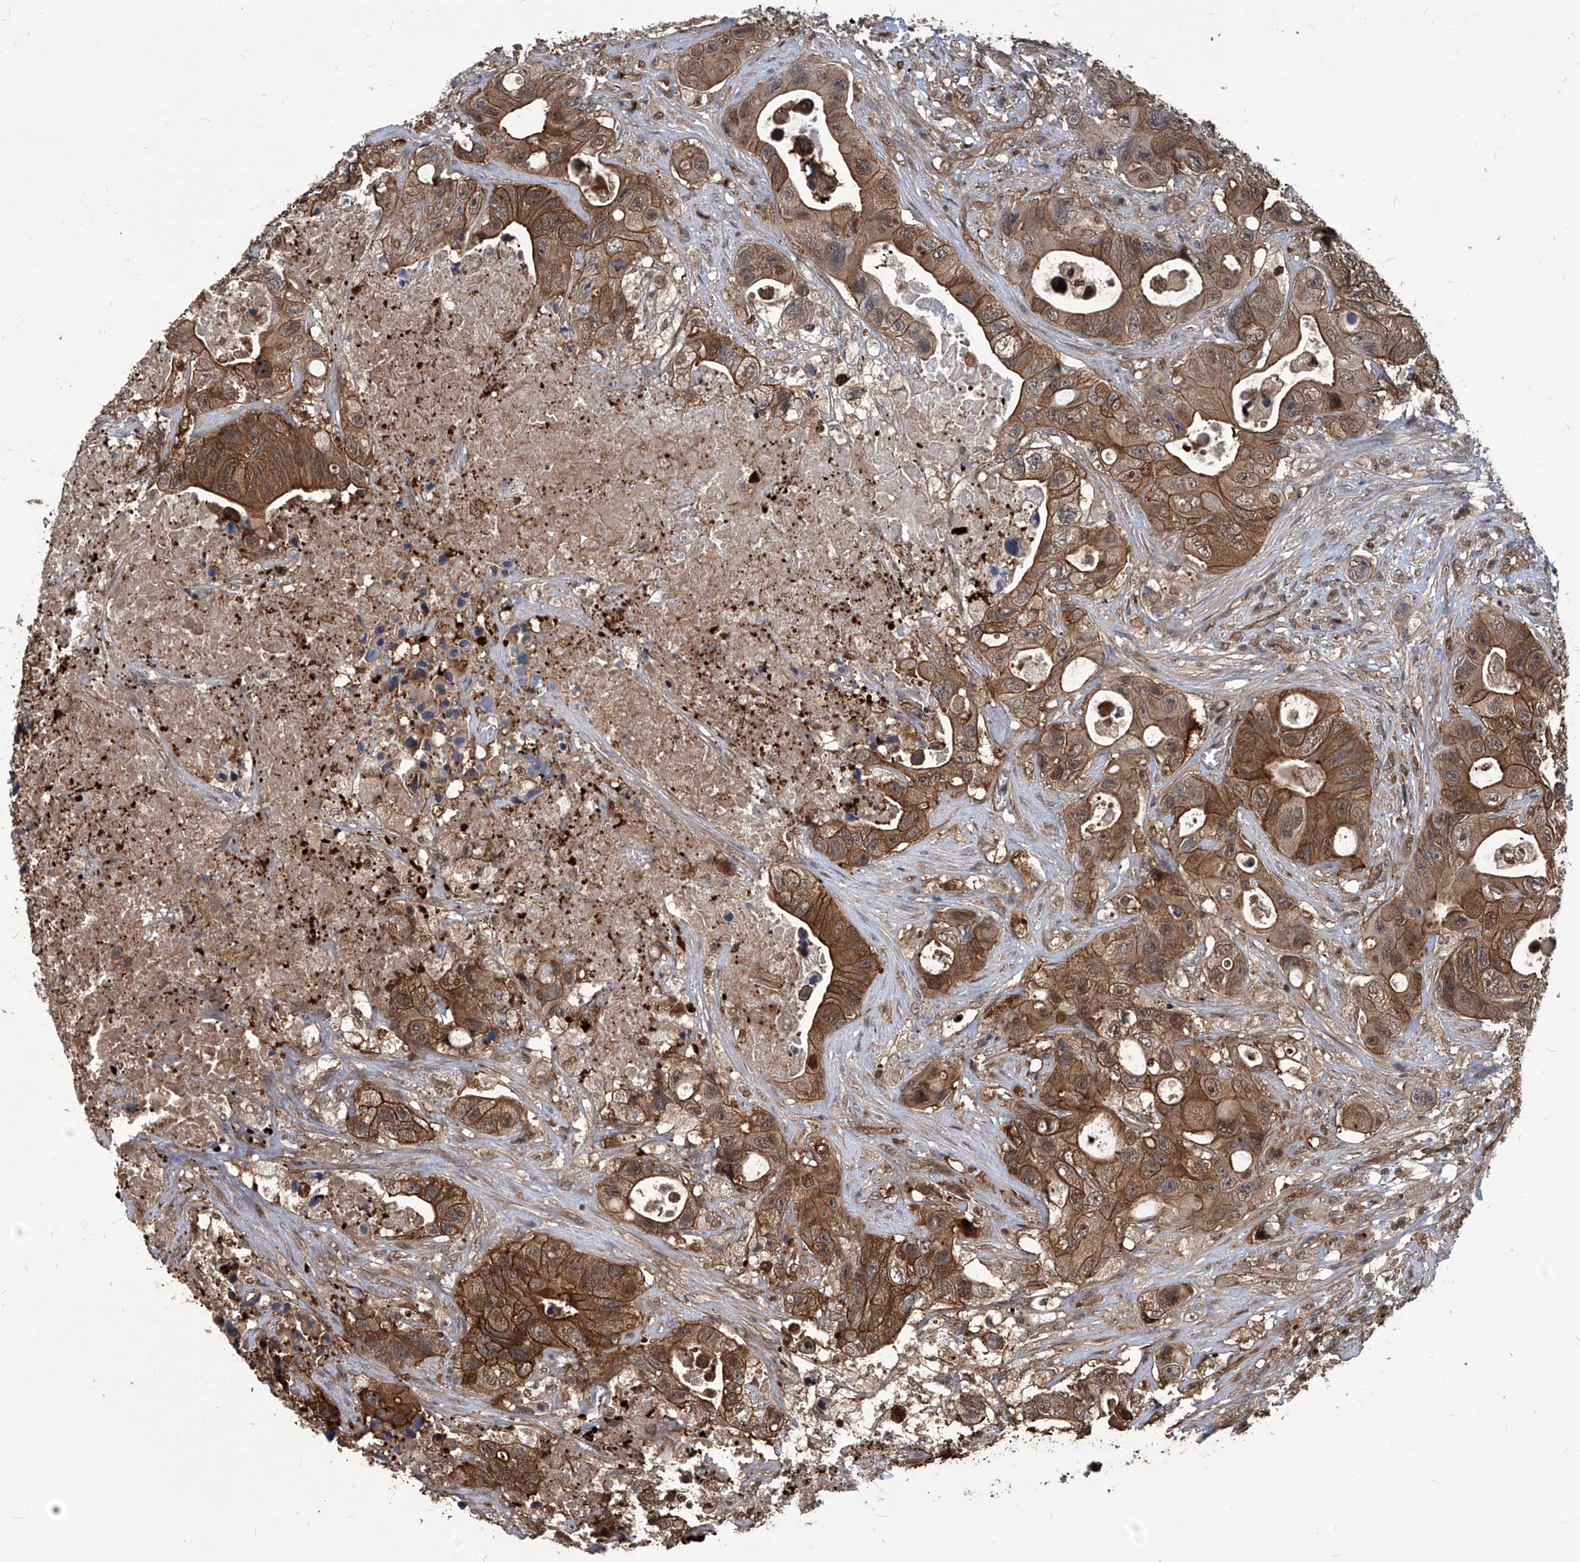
{"staining": {"intensity": "strong", "quantity": ">75%", "location": "cytoplasmic/membranous"}, "tissue": "colorectal cancer", "cell_type": "Tumor cells", "image_type": "cancer", "snomed": [{"axis": "morphology", "description": "Adenocarcinoma, NOS"}, {"axis": "topography", "description": "Colon"}], "caption": "A high-resolution micrograph shows IHC staining of colorectal adenocarcinoma, which reveals strong cytoplasmic/membranous positivity in approximately >75% of tumor cells. (brown staining indicates protein expression, while blue staining denotes nuclei).", "gene": "PSMB1", "patient": {"sex": "female", "age": 46}}